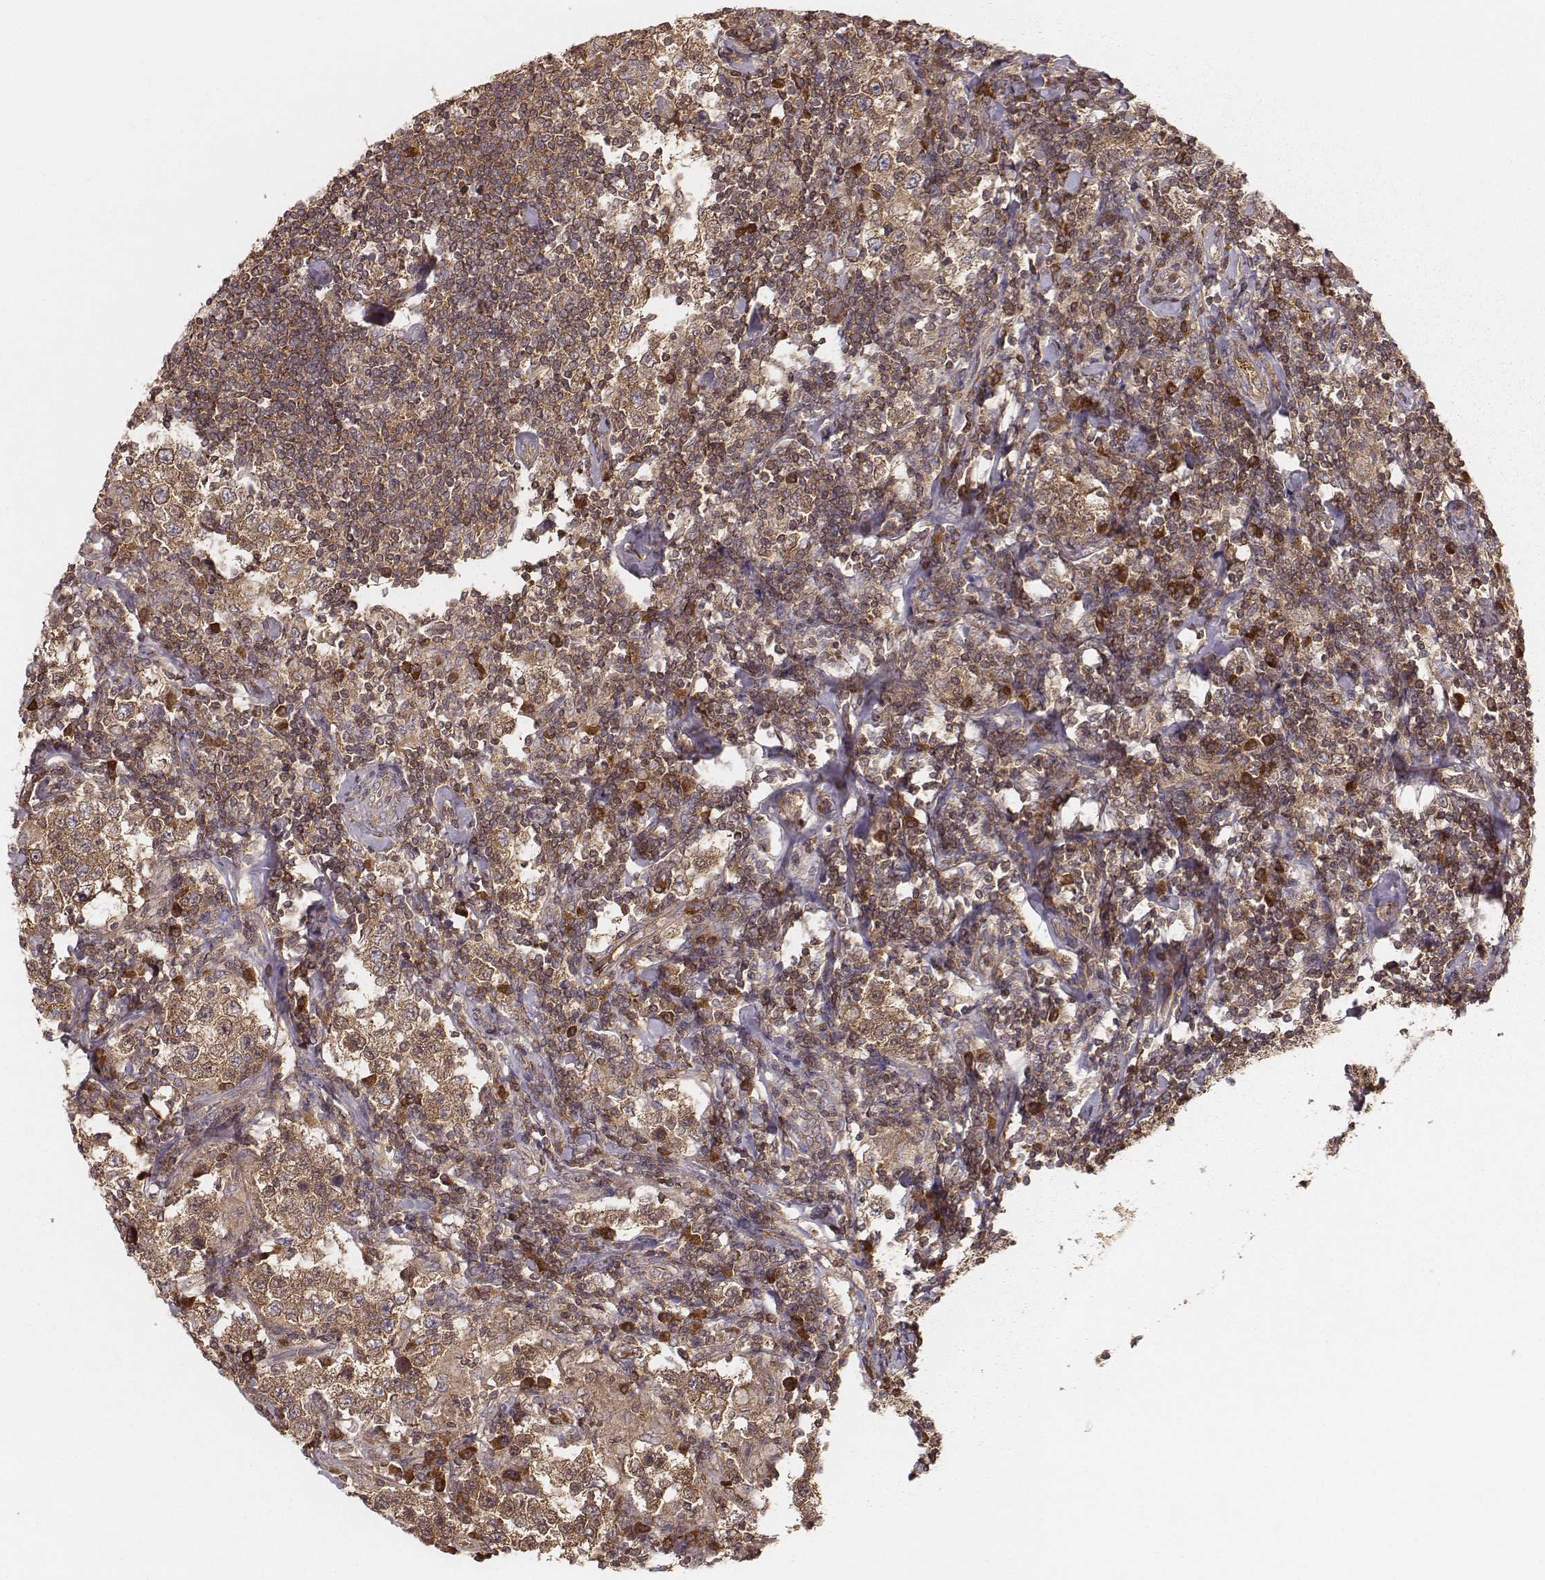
{"staining": {"intensity": "moderate", "quantity": ">75%", "location": "cytoplasmic/membranous"}, "tissue": "testis cancer", "cell_type": "Tumor cells", "image_type": "cancer", "snomed": [{"axis": "morphology", "description": "Seminoma, NOS"}, {"axis": "morphology", "description": "Carcinoma, Embryonal, NOS"}, {"axis": "topography", "description": "Testis"}], "caption": "Immunohistochemical staining of human seminoma (testis) displays medium levels of moderate cytoplasmic/membranous protein staining in approximately >75% of tumor cells.", "gene": "CARS1", "patient": {"sex": "male", "age": 41}}